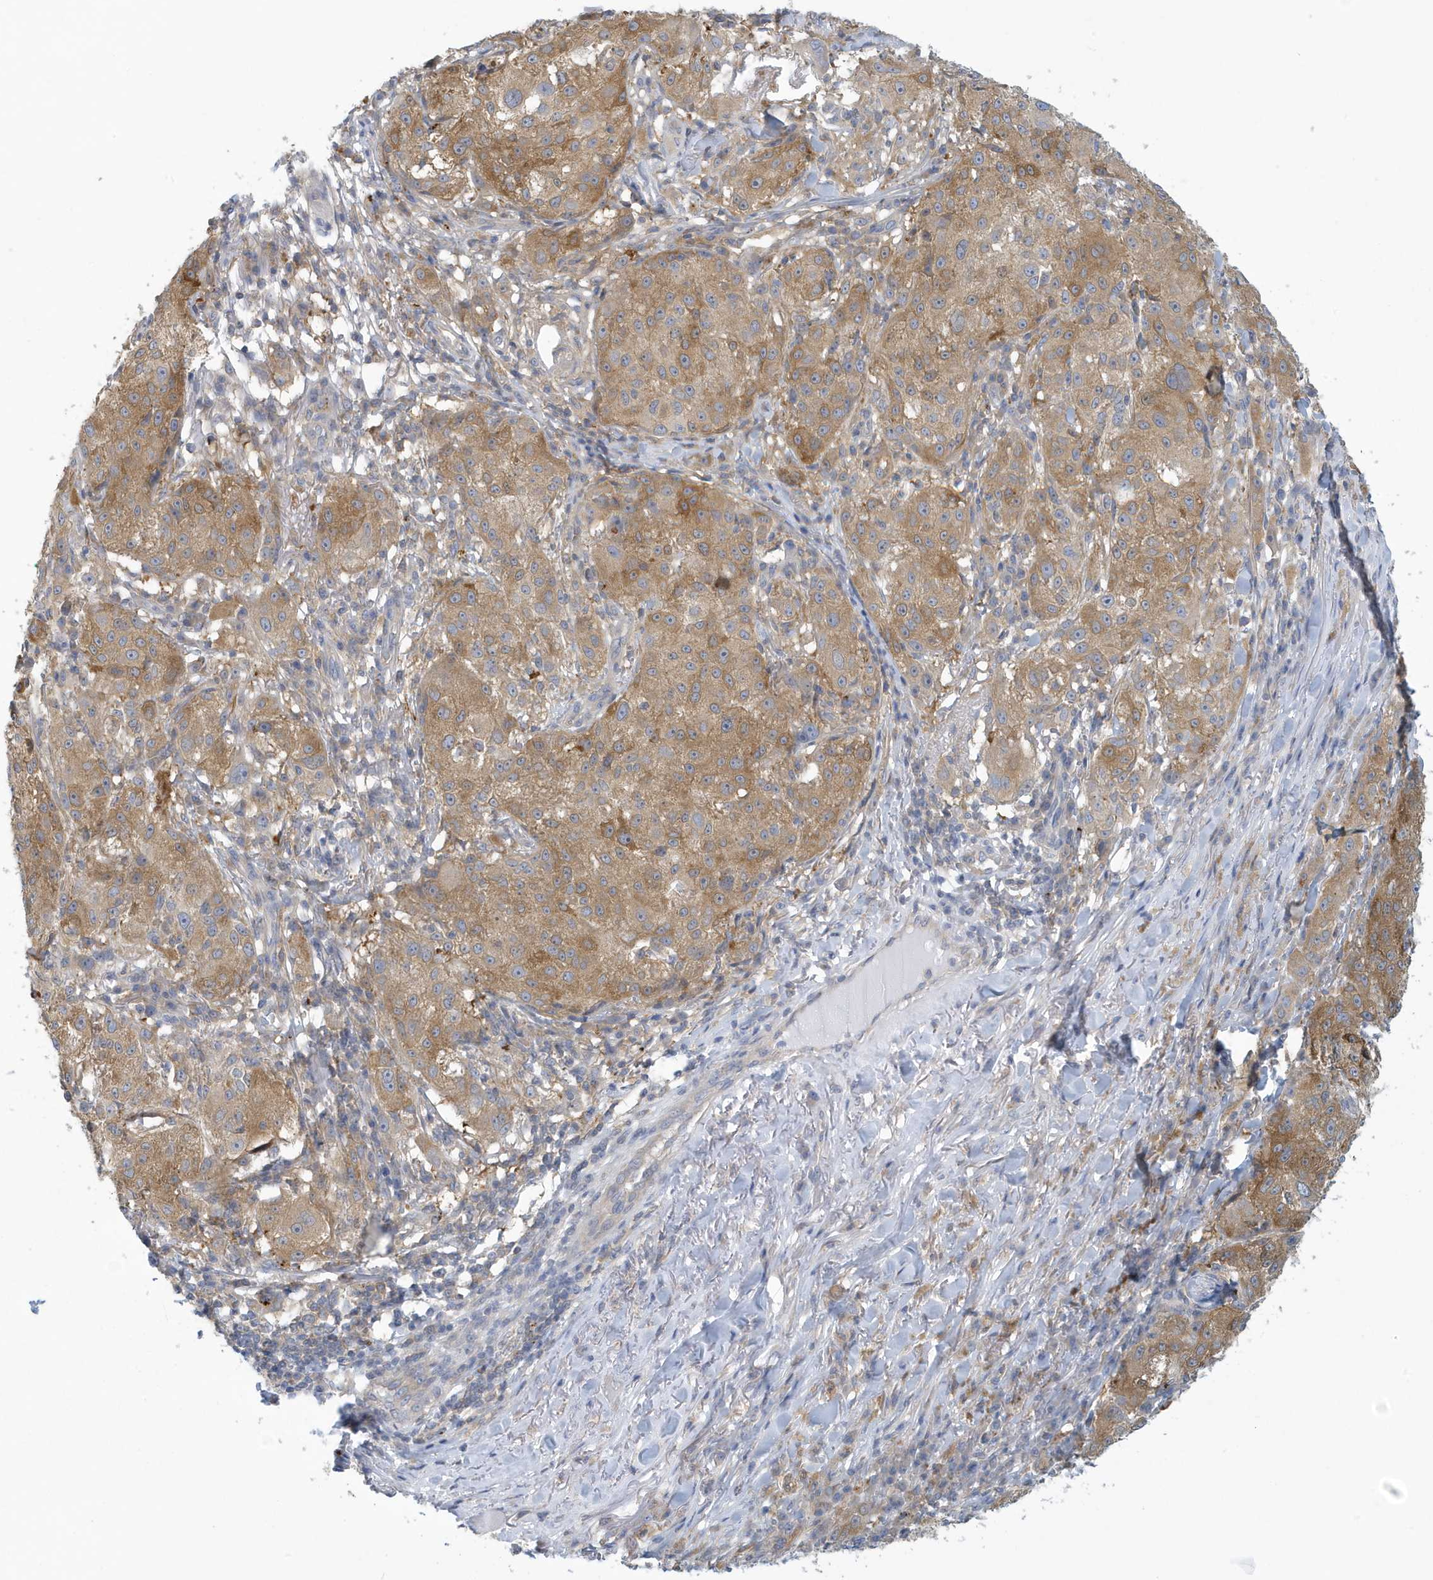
{"staining": {"intensity": "moderate", "quantity": ">75%", "location": "cytoplasmic/membranous"}, "tissue": "melanoma", "cell_type": "Tumor cells", "image_type": "cancer", "snomed": [{"axis": "morphology", "description": "Necrosis, NOS"}, {"axis": "morphology", "description": "Malignant melanoma, NOS"}, {"axis": "topography", "description": "Skin"}], "caption": "Protein expression analysis of human melanoma reveals moderate cytoplasmic/membranous staining in about >75% of tumor cells. (DAB IHC, brown staining for protein, blue staining for nuclei).", "gene": "VTA1", "patient": {"sex": "female", "age": 87}}